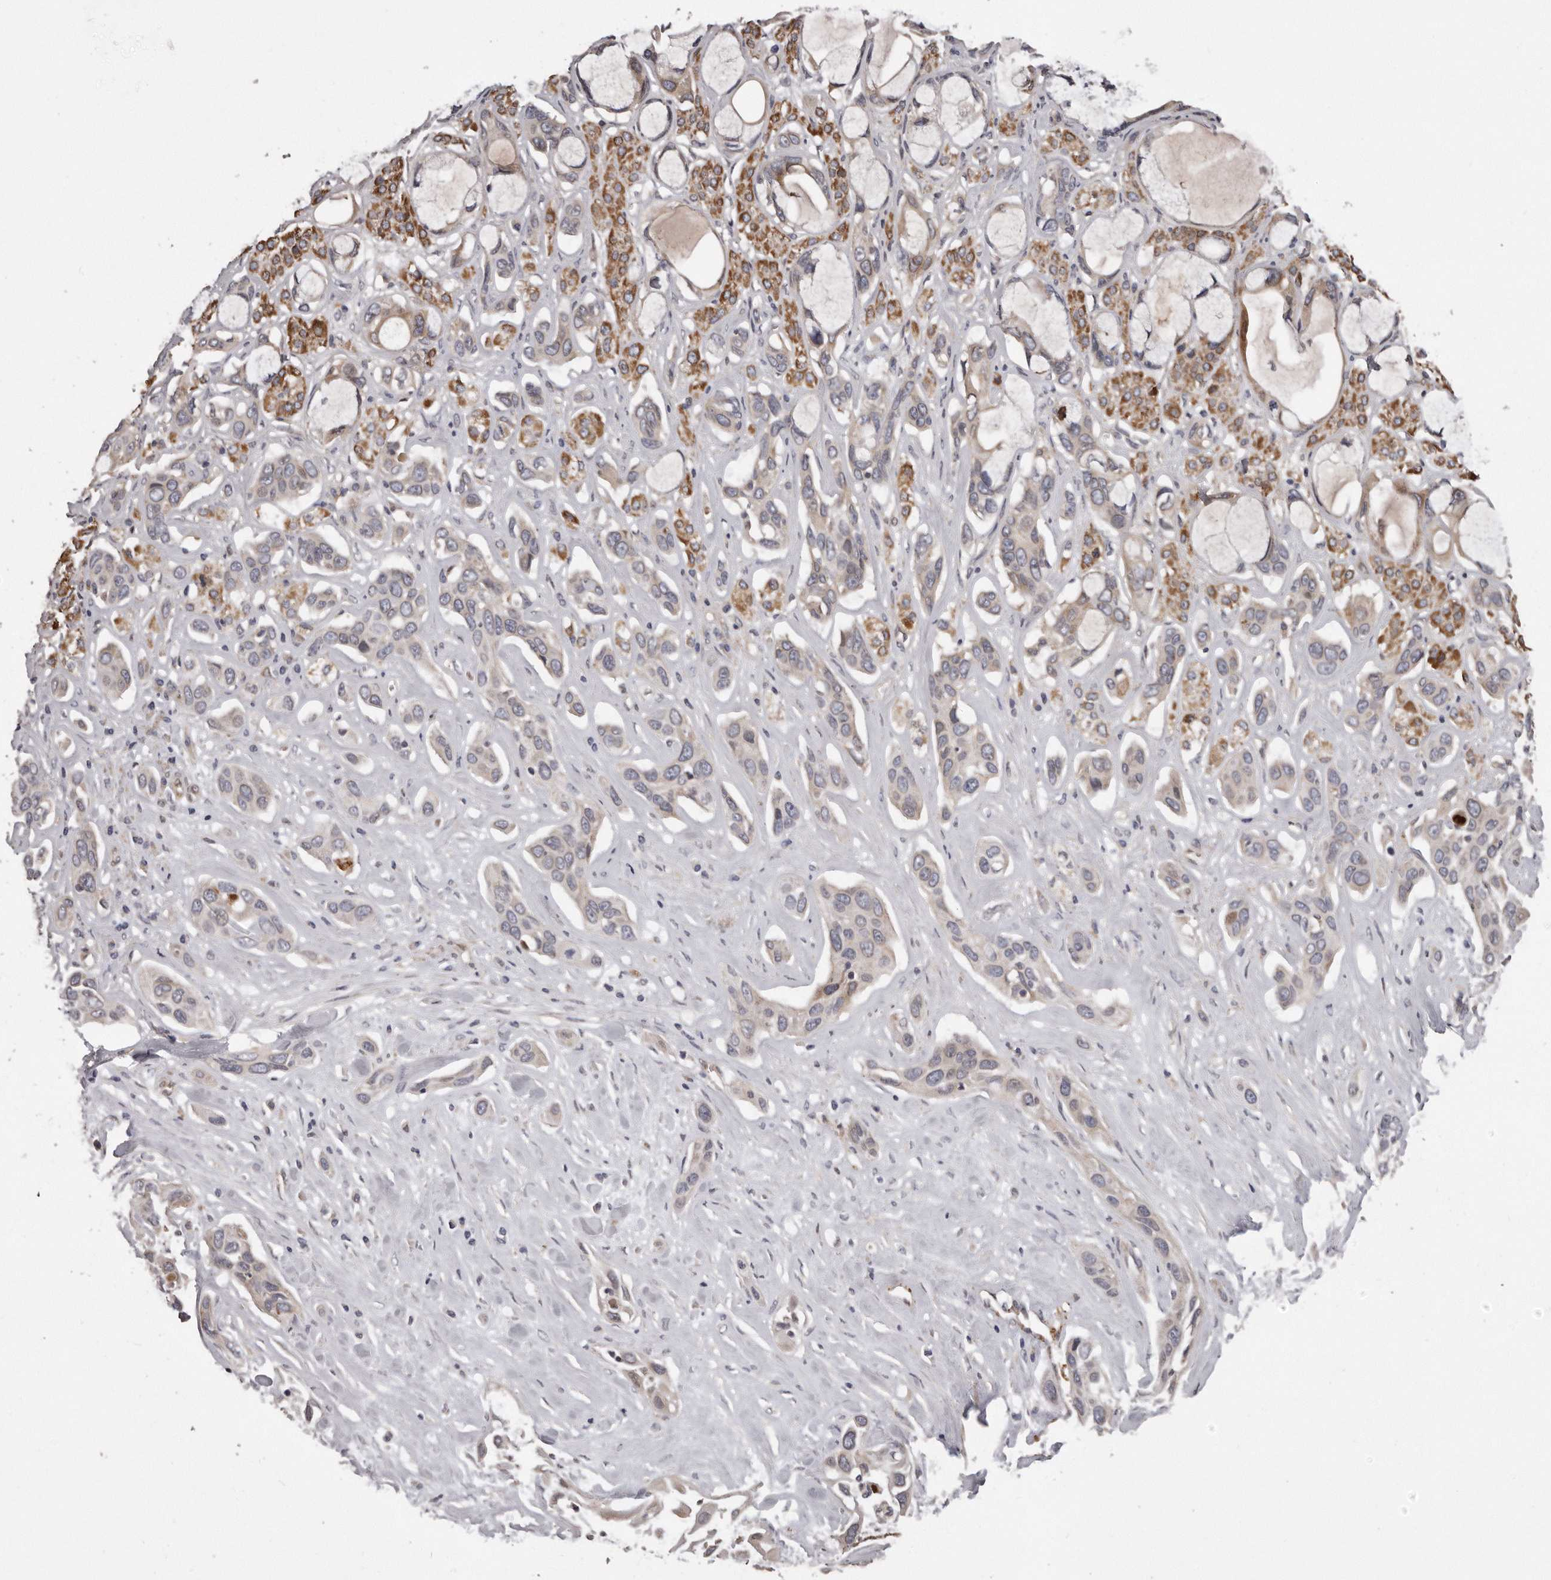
{"staining": {"intensity": "weak", "quantity": "25%-75%", "location": "cytoplasmic/membranous"}, "tissue": "pancreatic cancer", "cell_type": "Tumor cells", "image_type": "cancer", "snomed": [{"axis": "morphology", "description": "Adenocarcinoma, NOS"}, {"axis": "topography", "description": "Pancreas"}], "caption": "Weak cytoplasmic/membranous positivity is seen in about 25%-75% of tumor cells in pancreatic adenocarcinoma.", "gene": "ARMCX1", "patient": {"sex": "female", "age": 60}}